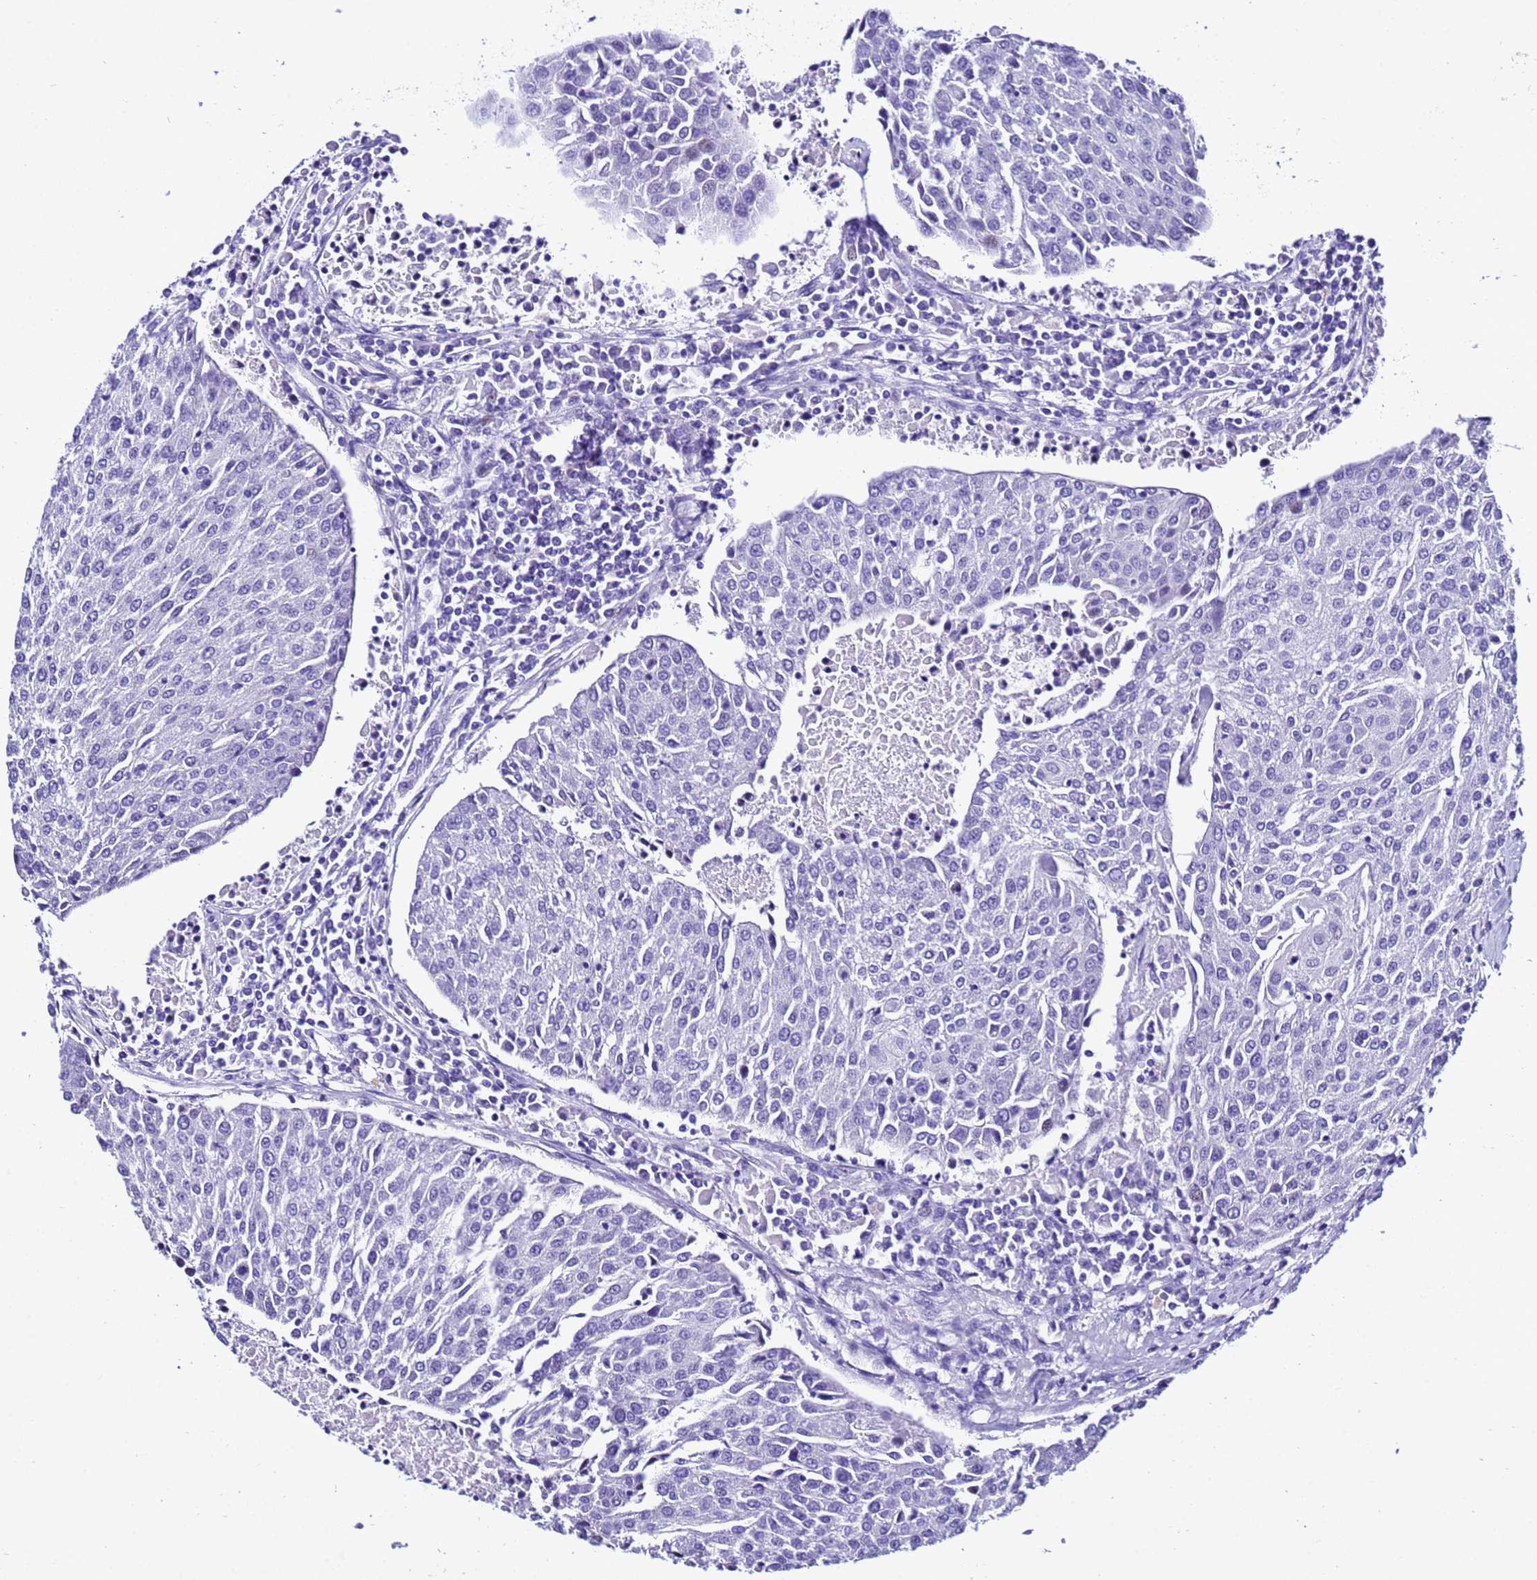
{"staining": {"intensity": "negative", "quantity": "none", "location": "none"}, "tissue": "urothelial cancer", "cell_type": "Tumor cells", "image_type": "cancer", "snomed": [{"axis": "morphology", "description": "Urothelial carcinoma, High grade"}, {"axis": "topography", "description": "Urinary bladder"}], "caption": "This is an immunohistochemistry histopathology image of human urothelial cancer. There is no staining in tumor cells.", "gene": "ZNF417", "patient": {"sex": "female", "age": 85}}